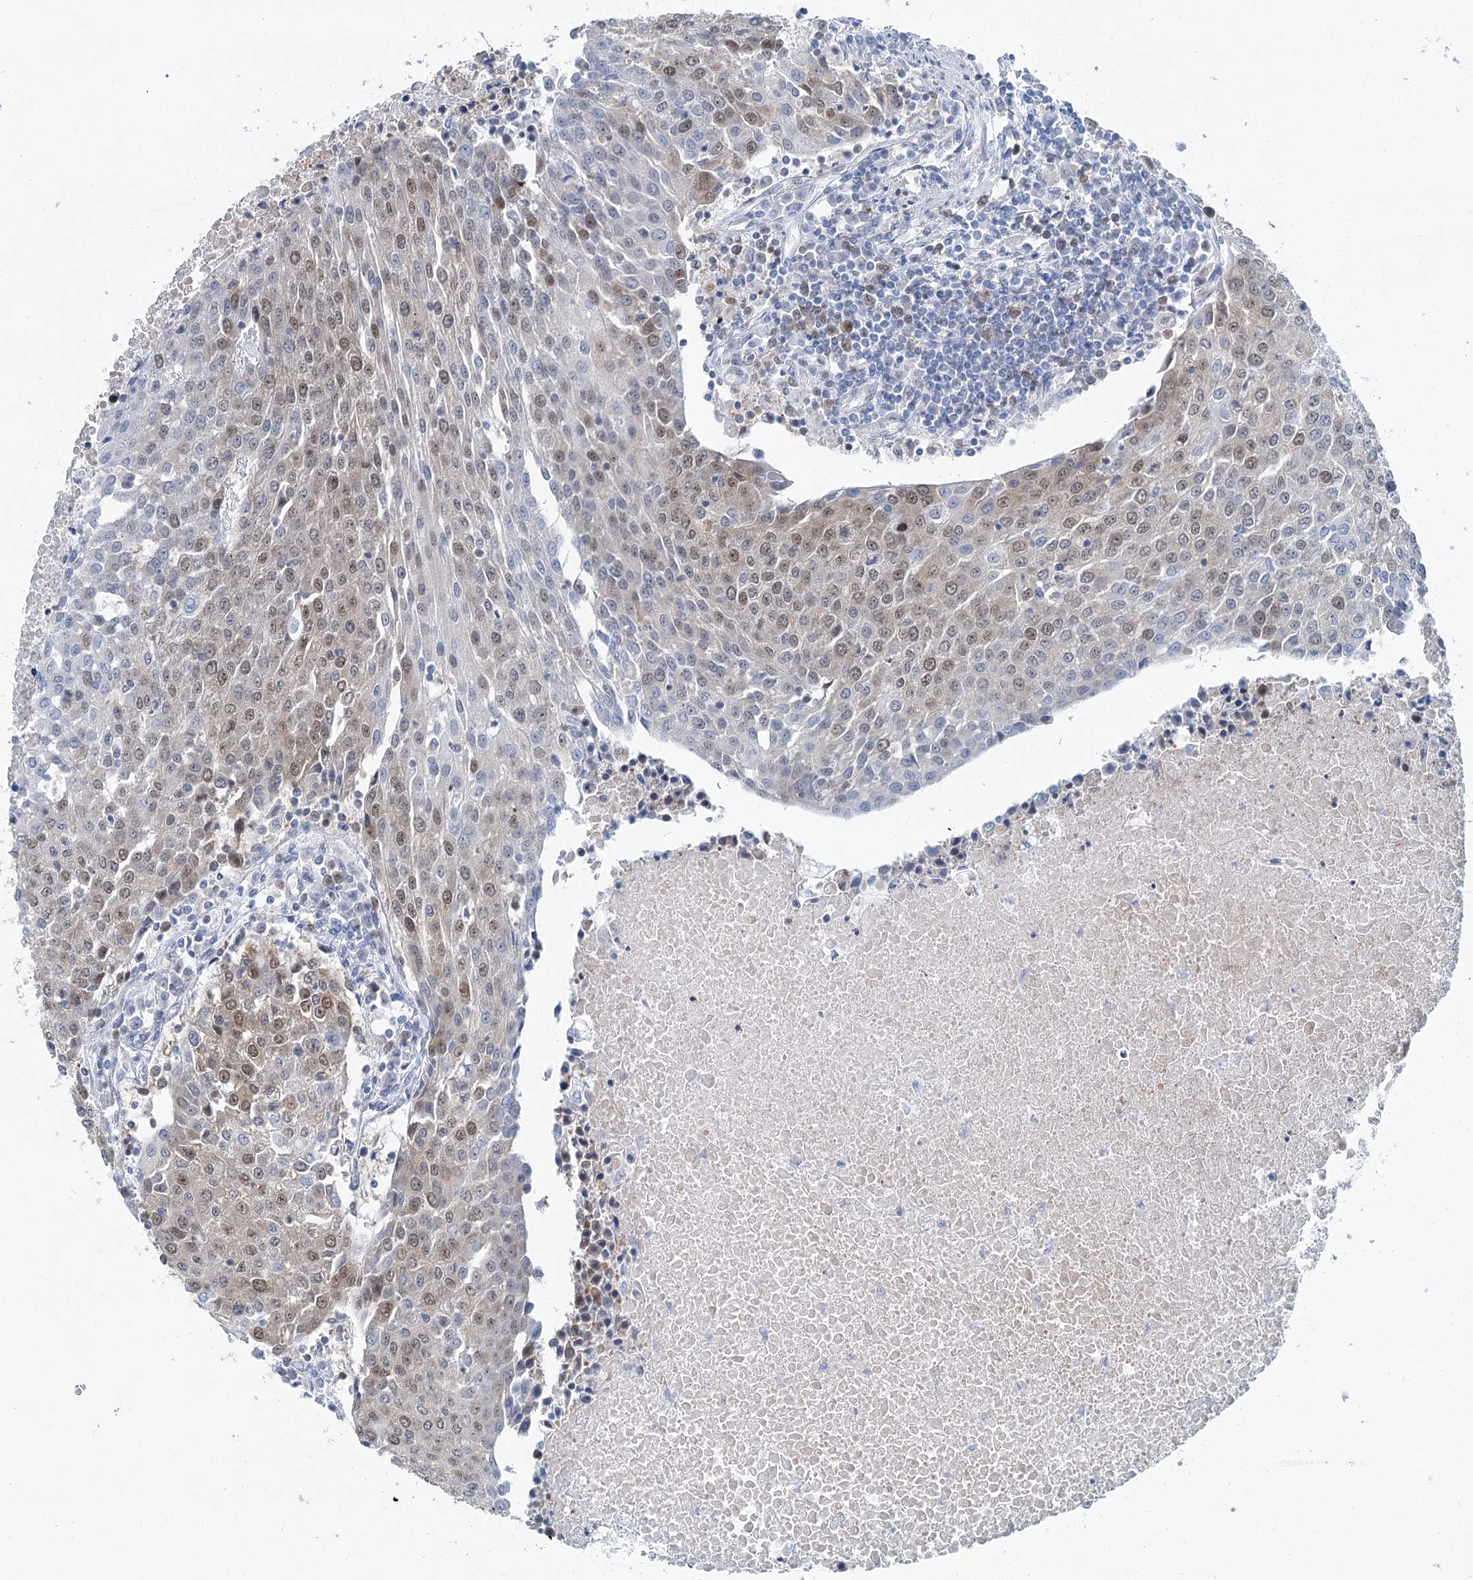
{"staining": {"intensity": "weak", "quantity": "25%-75%", "location": "nuclear"}, "tissue": "urothelial cancer", "cell_type": "Tumor cells", "image_type": "cancer", "snomed": [{"axis": "morphology", "description": "Urothelial carcinoma, High grade"}, {"axis": "topography", "description": "Urinary bladder"}], "caption": "High-grade urothelial carcinoma stained with a brown dye displays weak nuclear positive staining in about 25%-75% of tumor cells.", "gene": "HAT1", "patient": {"sex": "female", "age": 85}}